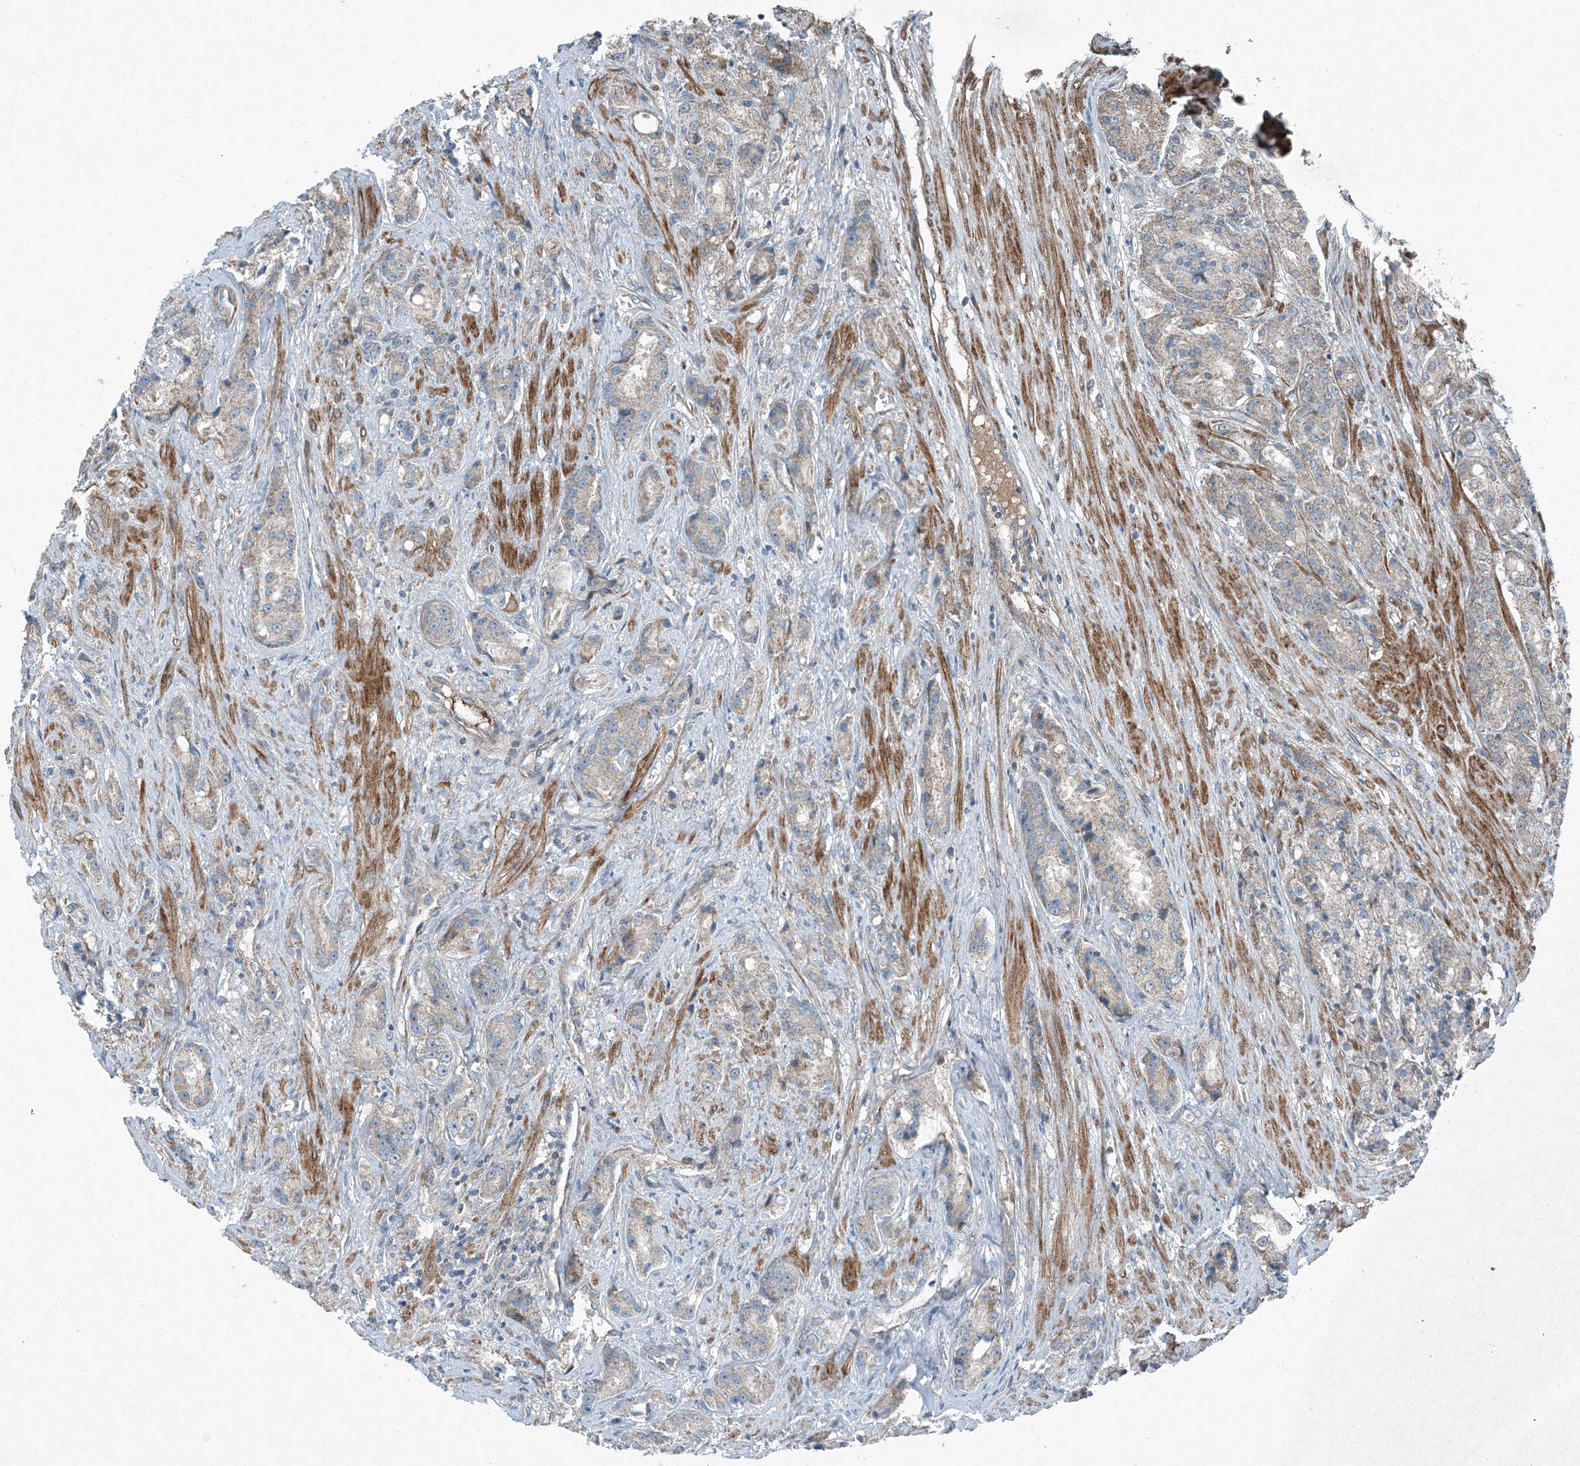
{"staining": {"intensity": "weak", "quantity": "<25%", "location": "cytoplasmic/membranous"}, "tissue": "prostate cancer", "cell_type": "Tumor cells", "image_type": "cancer", "snomed": [{"axis": "morphology", "description": "Adenocarcinoma, High grade"}, {"axis": "topography", "description": "Prostate"}], "caption": "The micrograph exhibits no staining of tumor cells in high-grade adenocarcinoma (prostate).", "gene": "APOM", "patient": {"sex": "male", "age": 60}}